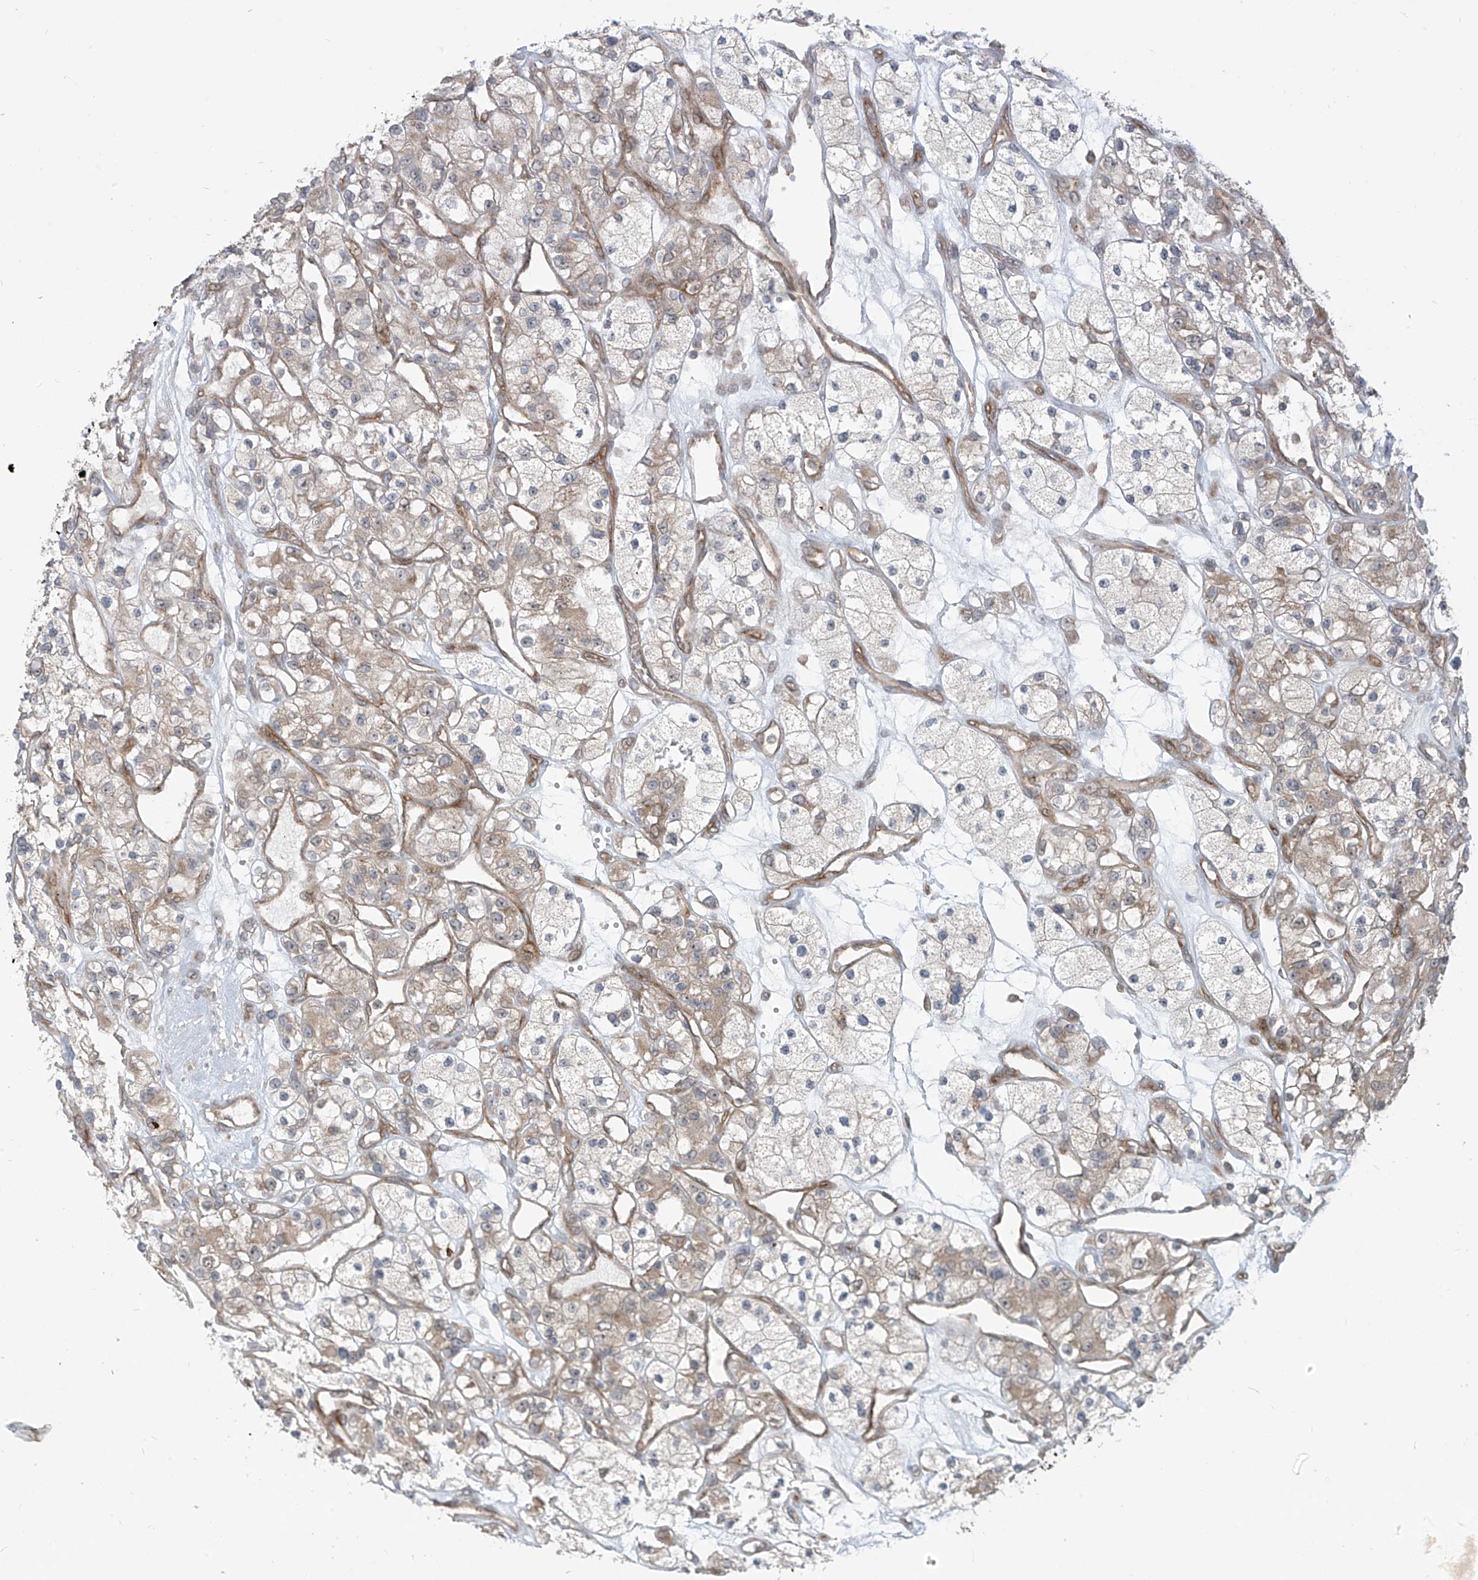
{"staining": {"intensity": "negative", "quantity": "none", "location": "none"}, "tissue": "renal cancer", "cell_type": "Tumor cells", "image_type": "cancer", "snomed": [{"axis": "morphology", "description": "Adenocarcinoma, NOS"}, {"axis": "topography", "description": "Kidney"}], "caption": "This is a micrograph of immunohistochemistry staining of renal adenocarcinoma, which shows no positivity in tumor cells. (DAB immunohistochemistry (IHC) visualized using brightfield microscopy, high magnification).", "gene": "TRIM67", "patient": {"sex": "female", "age": 57}}